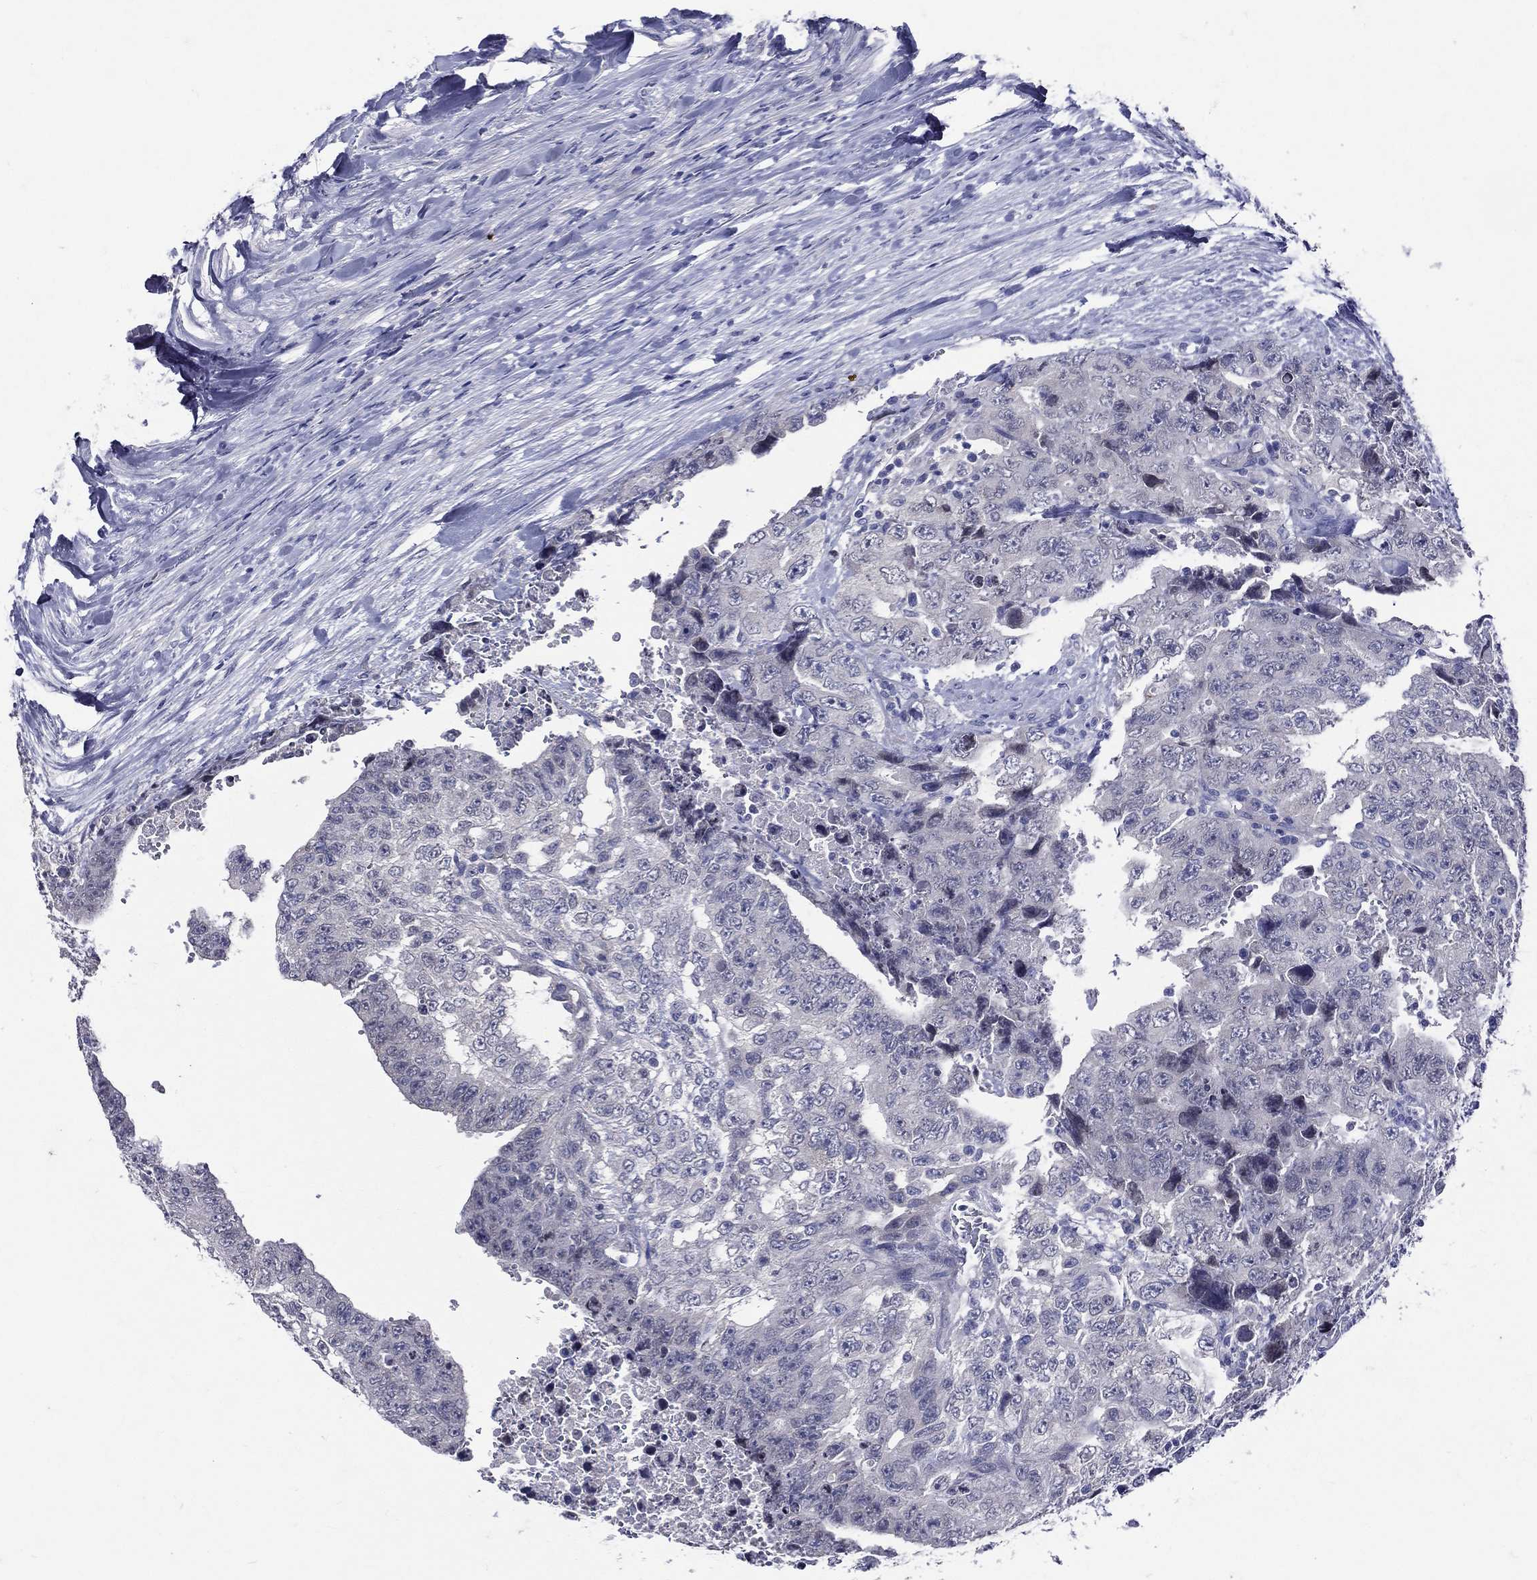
{"staining": {"intensity": "negative", "quantity": "none", "location": "none"}, "tissue": "testis cancer", "cell_type": "Tumor cells", "image_type": "cancer", "snomed": [{"axis": "morphology", "description": "Carcinoma, Embryonal, NOS"}, {"axis": "topography", "description": "Testis"}], "caption": "High magnification brightfield microscopy of testis embryonal carcinoma stained with DAB (3,3'-diaminobenzidine) (brown) and counterstained with hematoxylin (blue): tumor cells show no significant positivity.", "gene": "TGM1", "patient": {"sex": "male", "age": 24}}